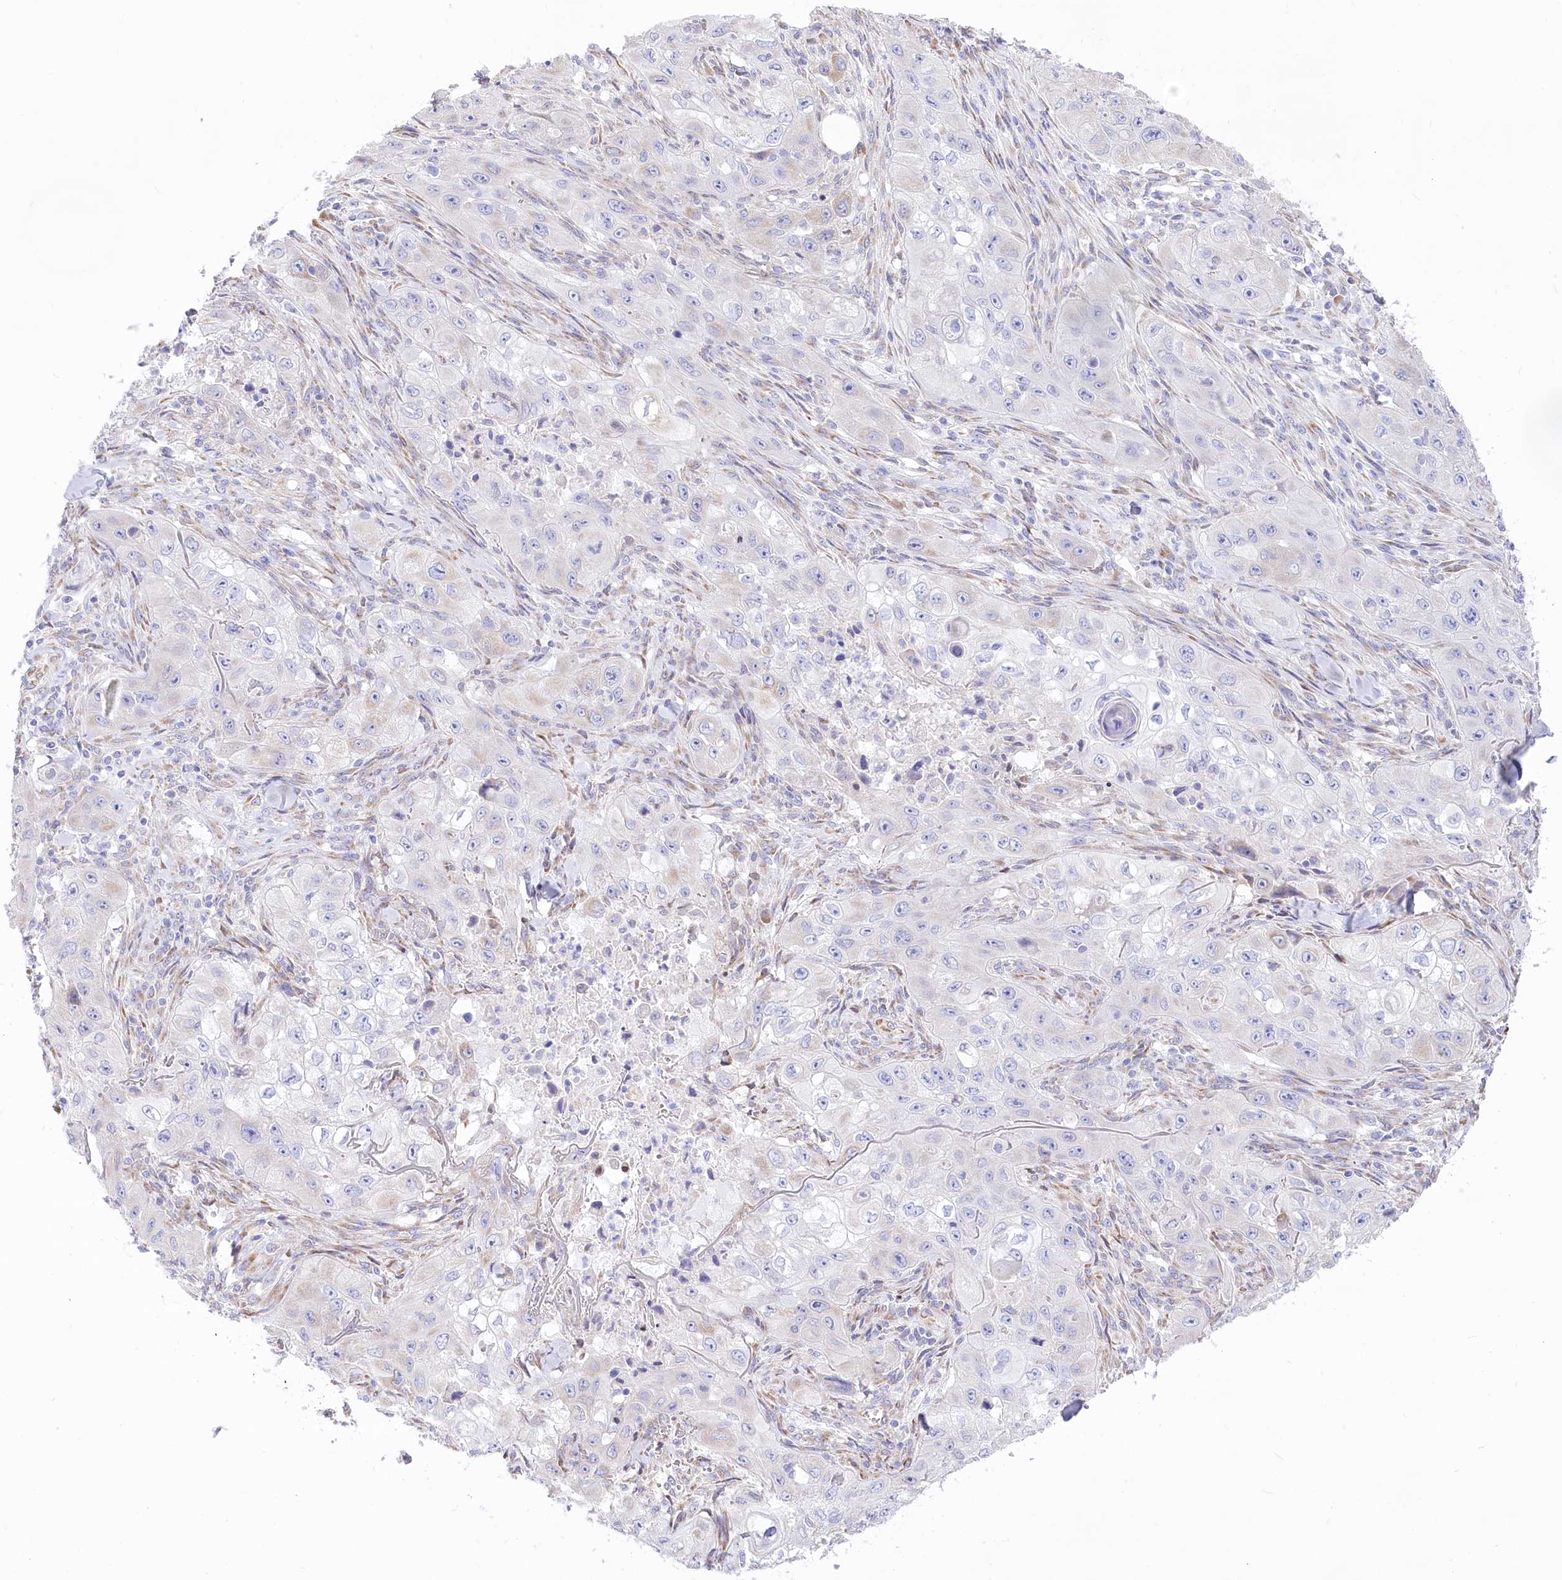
{"staining": {"intensity": "negative", "quantity": "none", "location": "none"}, "tissue": "skin cancer", "cell_type": "Tumor cells", "image_type": "cancer", "snomed": [{"axis": "morphology", "description": "Squamous cell carcinoma, NOS"}, {"axis": "topography", "description": "Skin"}, {"axis": "topography", "description": "Subcutis"}], "caption": "The micrograph displays no significant staining in tumor cells of skin squamous cell carcinoma.", "gene": "STT3B", "patient": {"sex": "male", "age": 73}}